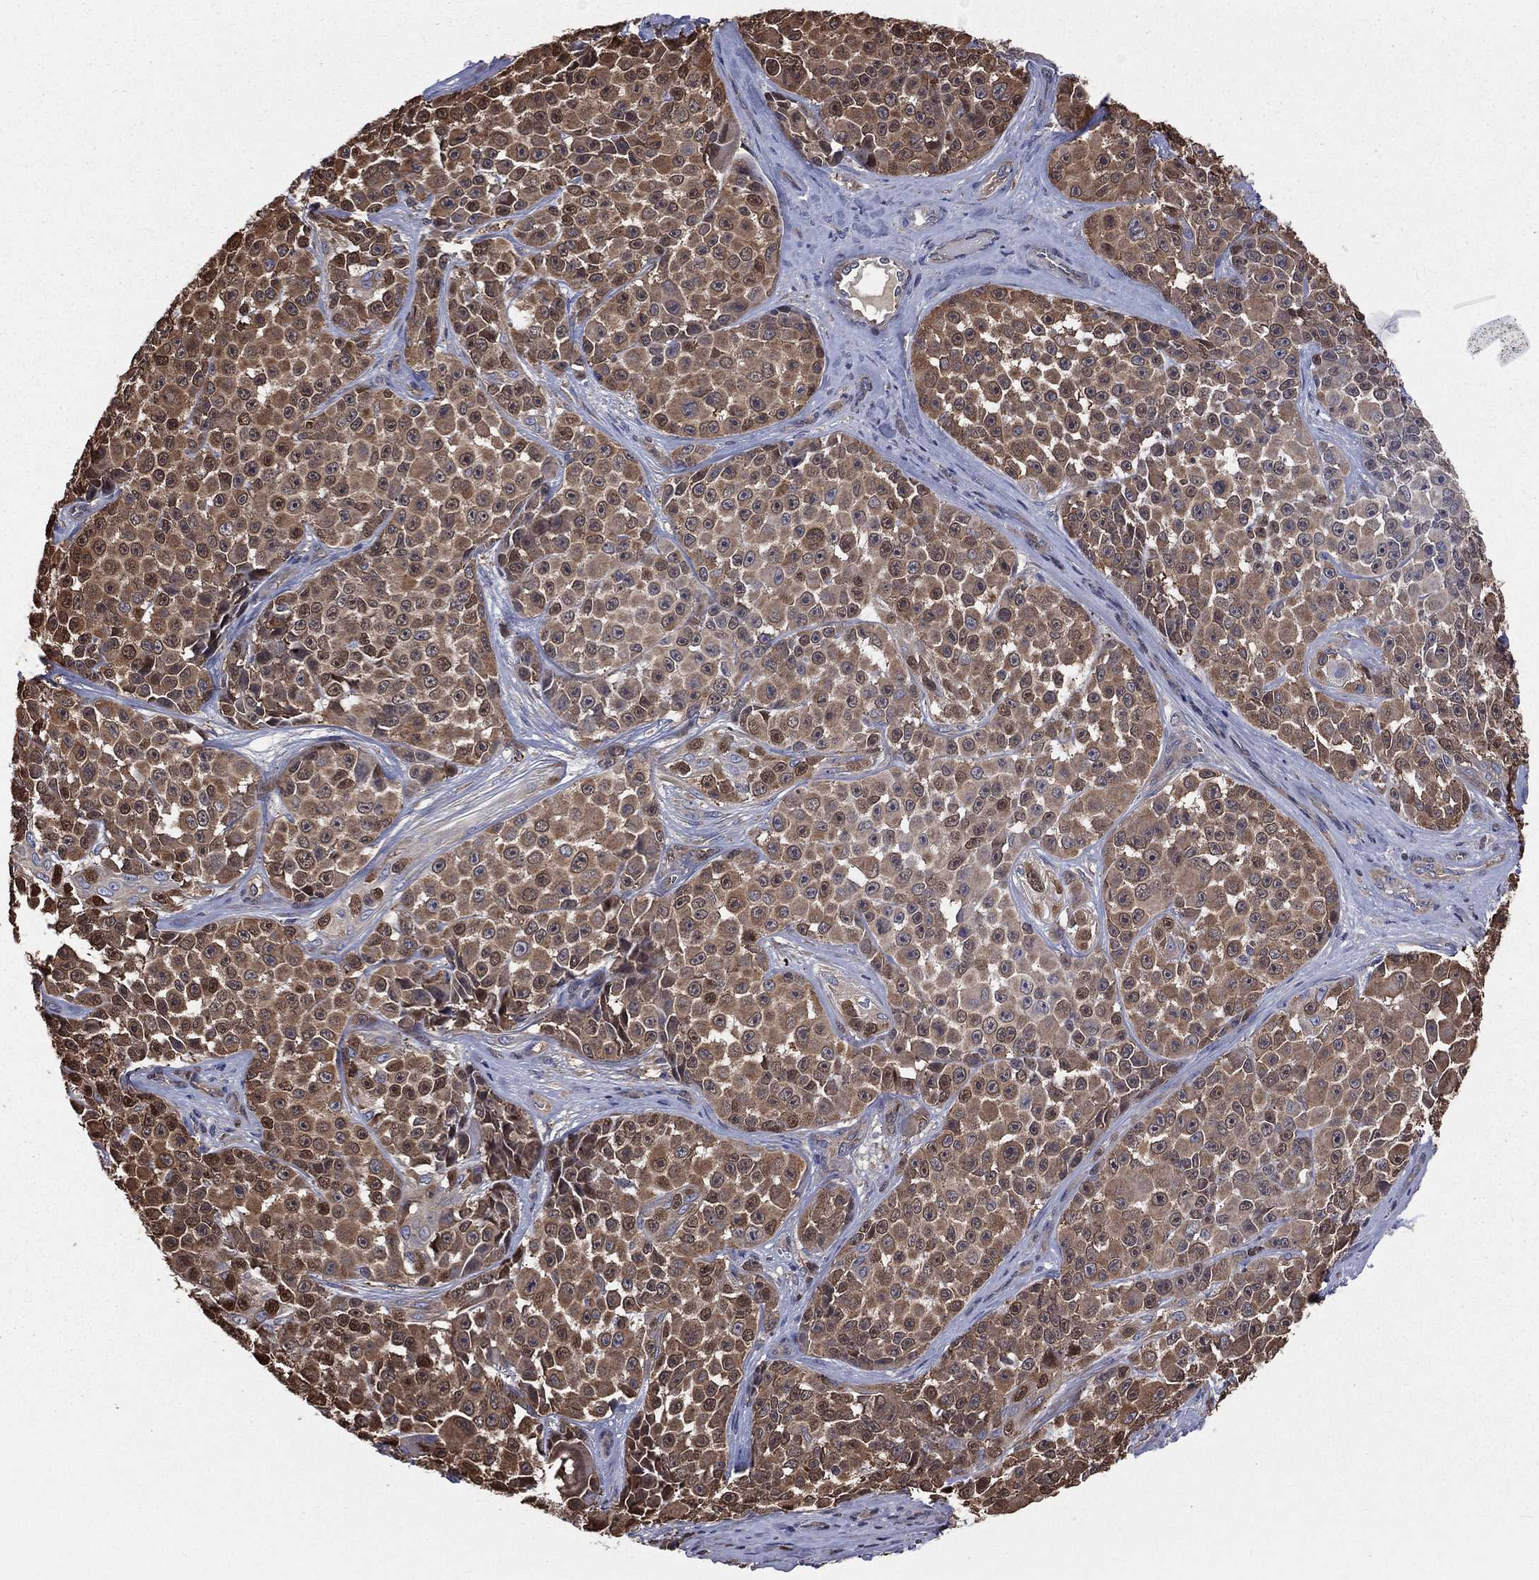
{"staining": {"intensity": "strong", "quantity": "25%-75%", "location": "cytoplasmic/membranous,nuclear"}, "tissue": "melanoma", "cell_type": "Tumor cells", "image_type": "cancer", "snomed": [{"axis": "morphology", "description": "Malignant melanoma, NOS"}, {"axis": "topography", "description": "Skin"}], "caption": "Protein analysis of malignant melanoma tissue exhibits strong cytoplasmic/membranous and nuclear staining in about 25%-75% of tumor cells.", "gene": "TBC1D2", "patient": {"sex": "female", "age": 88}}